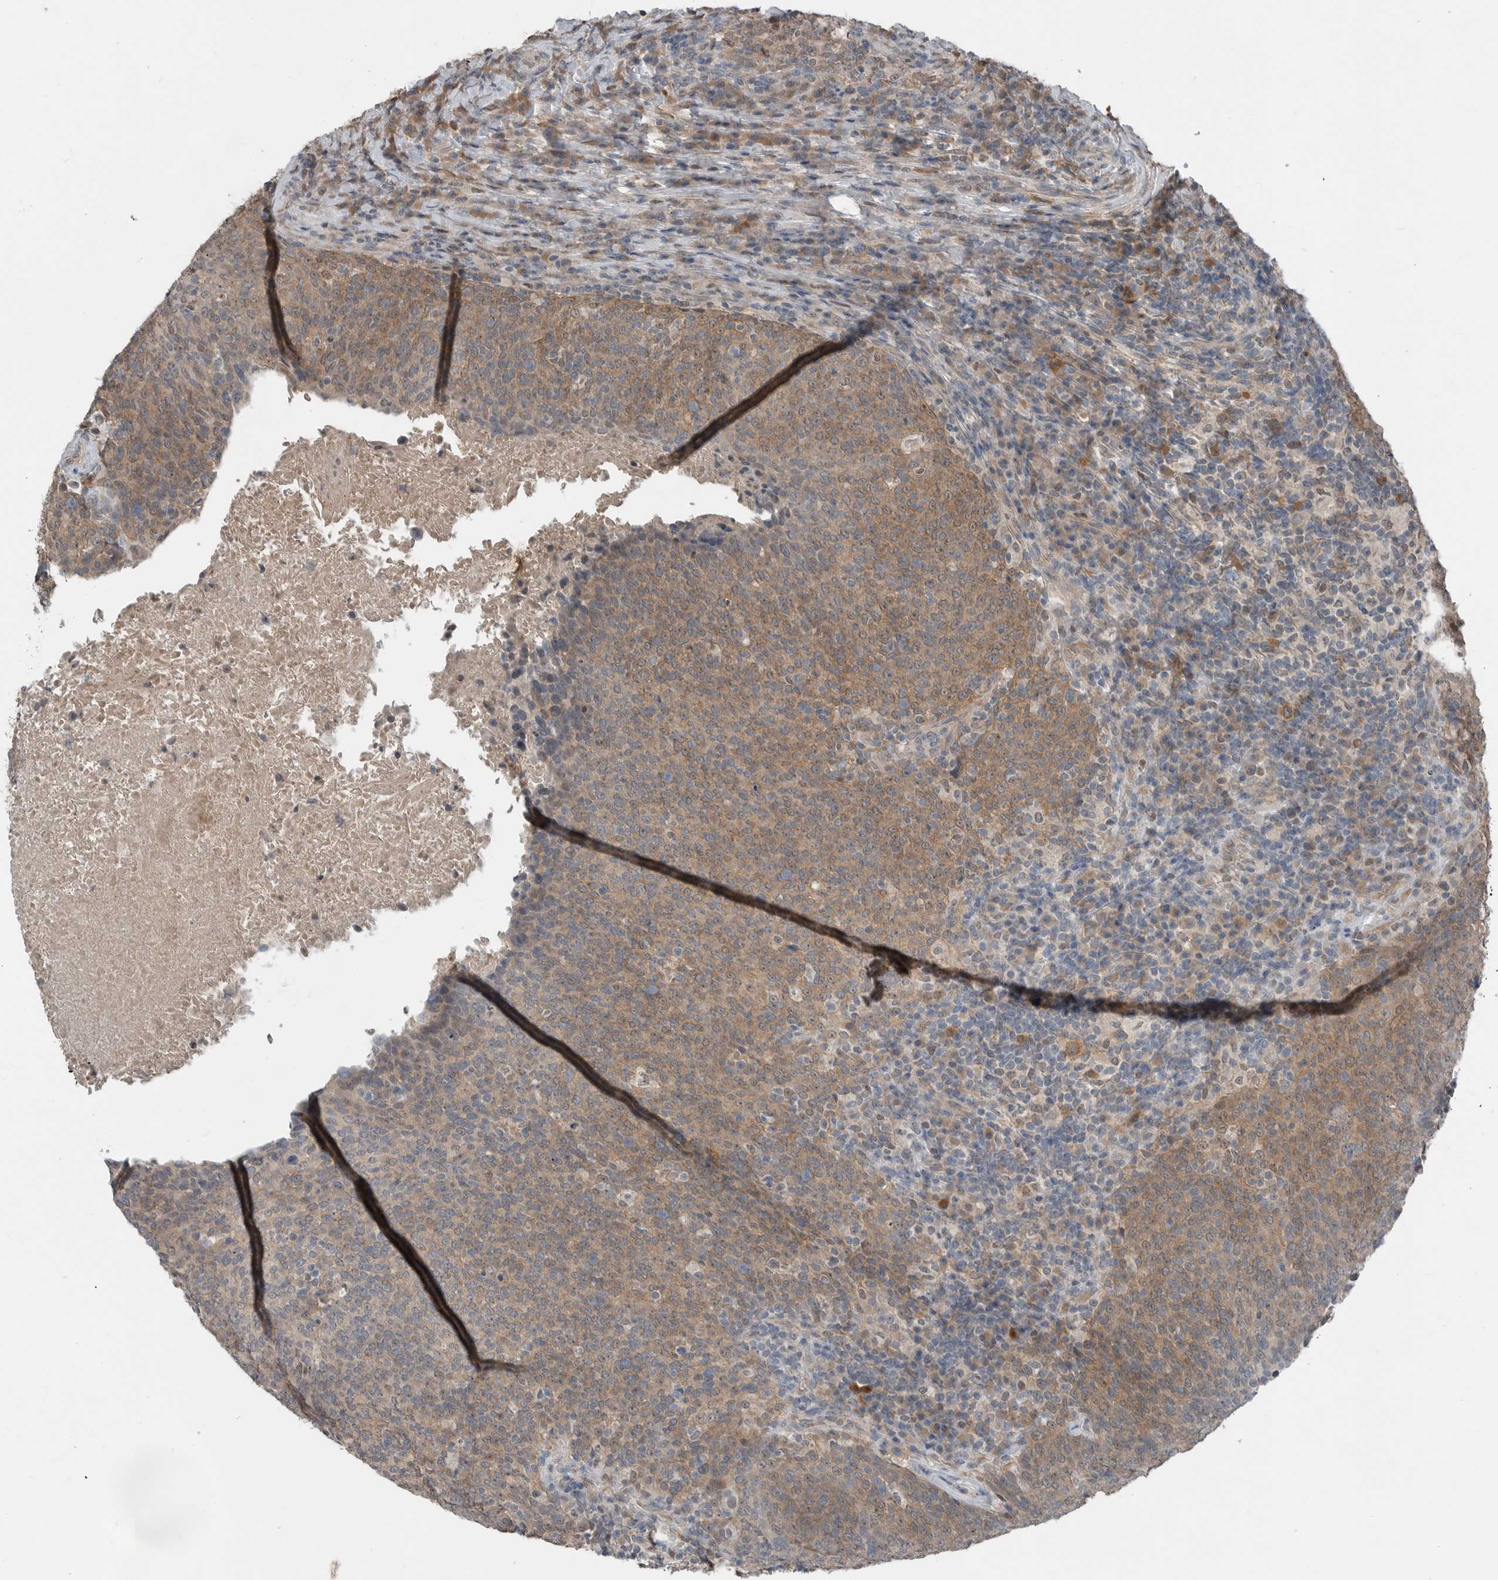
{"staining": {"intensity": "moderate", "quantity": ">75%", "location": "cytoplasmic/membranous"}, "tissue": "head and neck cancer", "cell_type": "Tumor cells", "image_type": "cancer", "snomed": [{"axis": "morphology", "description": "Squamous cell carcinoma, NOS"}, {"axis": "morphology", "description": "Squamous cell carcinoma, metastatic, NOS"}, {"axis": "topography", "description": "Lymph node"}, {"axis": "topography", "description": "Head-Neck"}], "caption": "Protein analysis of head and neck squamous cell carcinoma tissue reveals moderate cytoplasmic/membranous expression in approximately >75% of tumor cells.", "gene": "MFAP3L", "patient": {"sex": "male", "age": 62}}